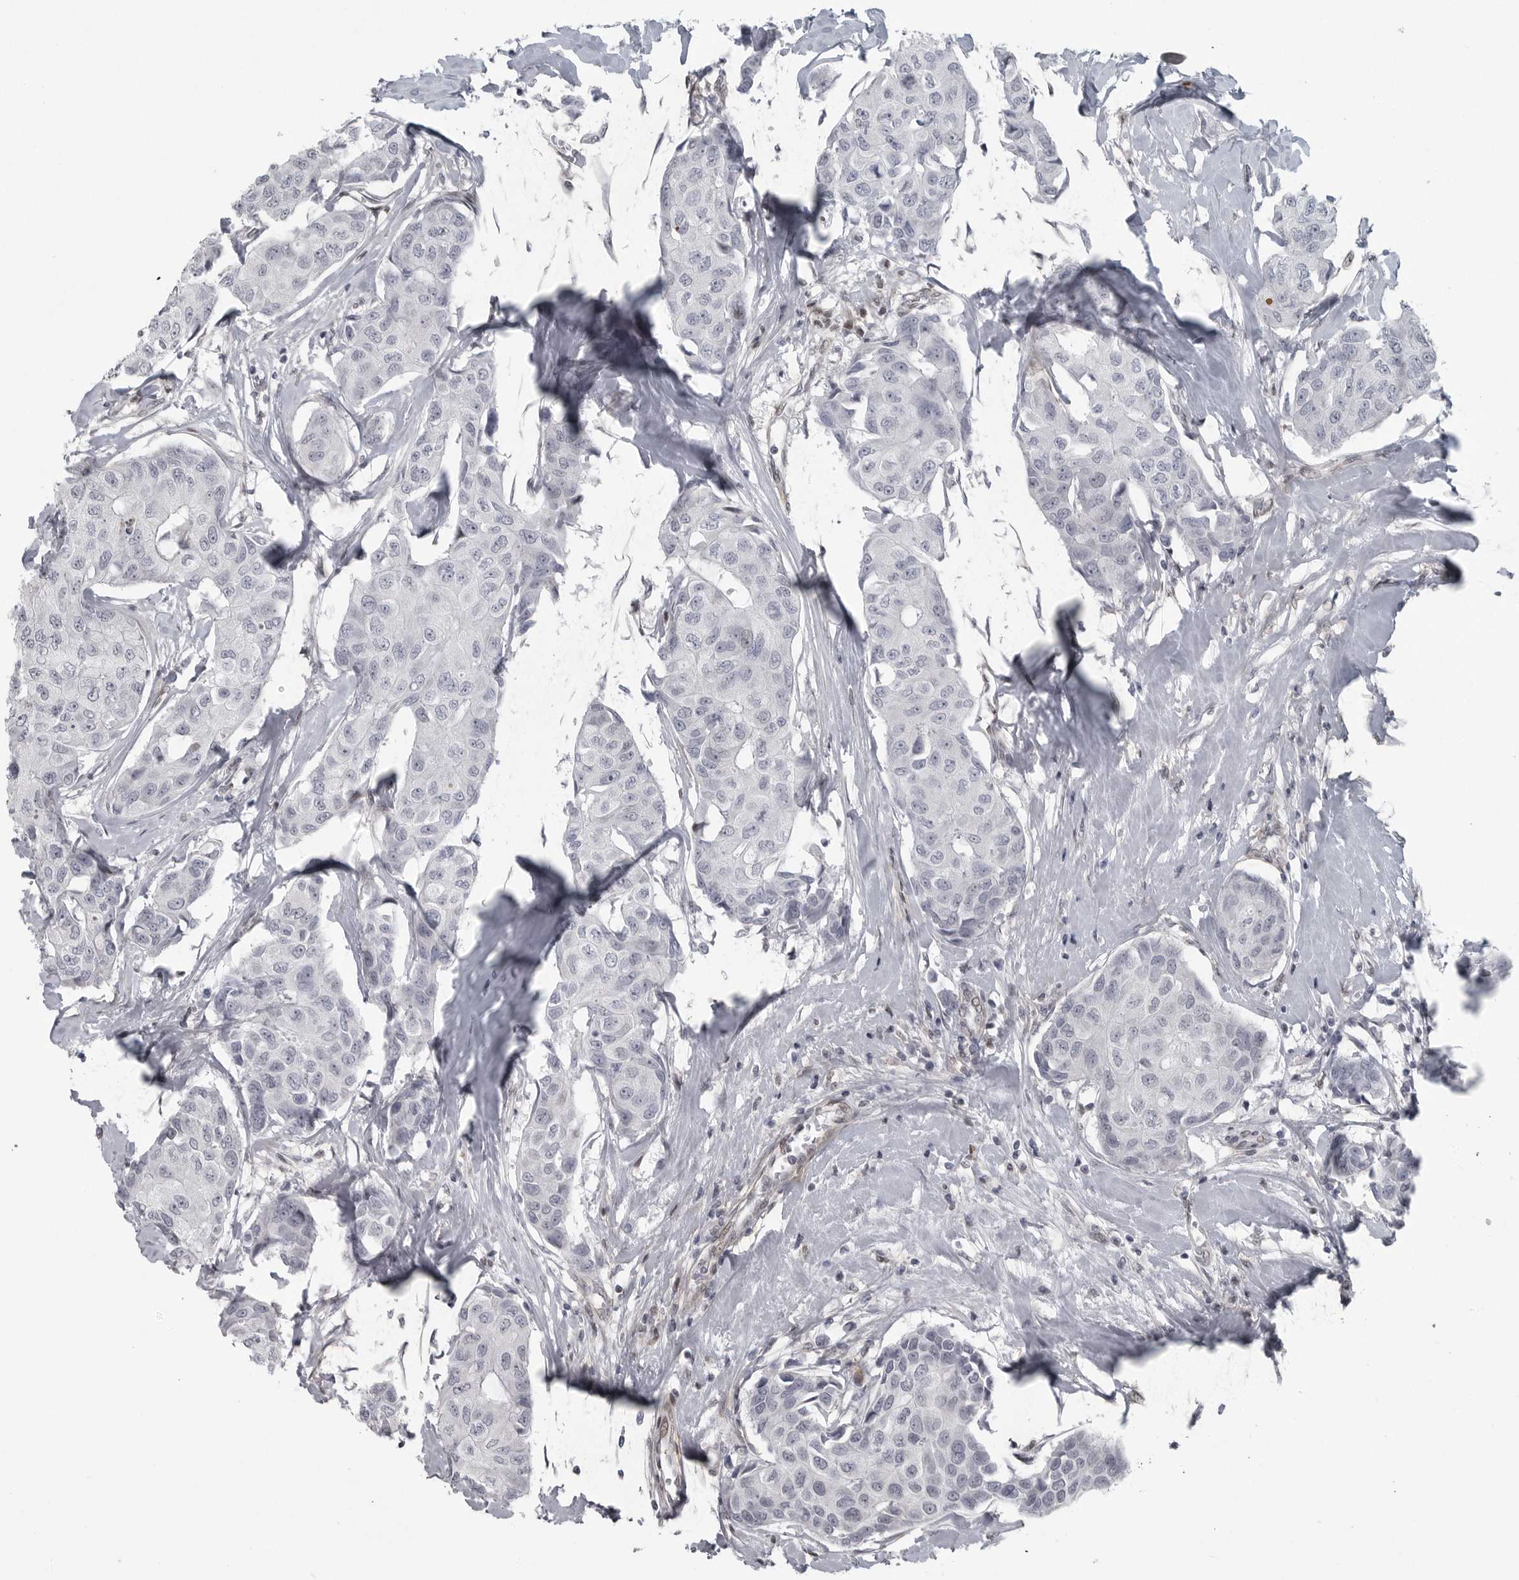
{"staining": {"intensity": "negative", "quantity": "none", "location": "none"}, "tissue": "breast cancer", "cell_type": "Tumor cells", "image_type": "cancer", "snomed": [{"axis": "morphology", "description": "Duct carcinoma"}, {"axis": "topography", "description": "Breast"}], "caption": "IHC histopathology image of neoplastic tissue: human intraductal carcinoma (breast) stained with DAB (3,3'-diaminobenzidine) reveals no significant protein positivity in tumor cells.", "gene": "HMGN3", "patient": {"sex": "female", "age": 80}}